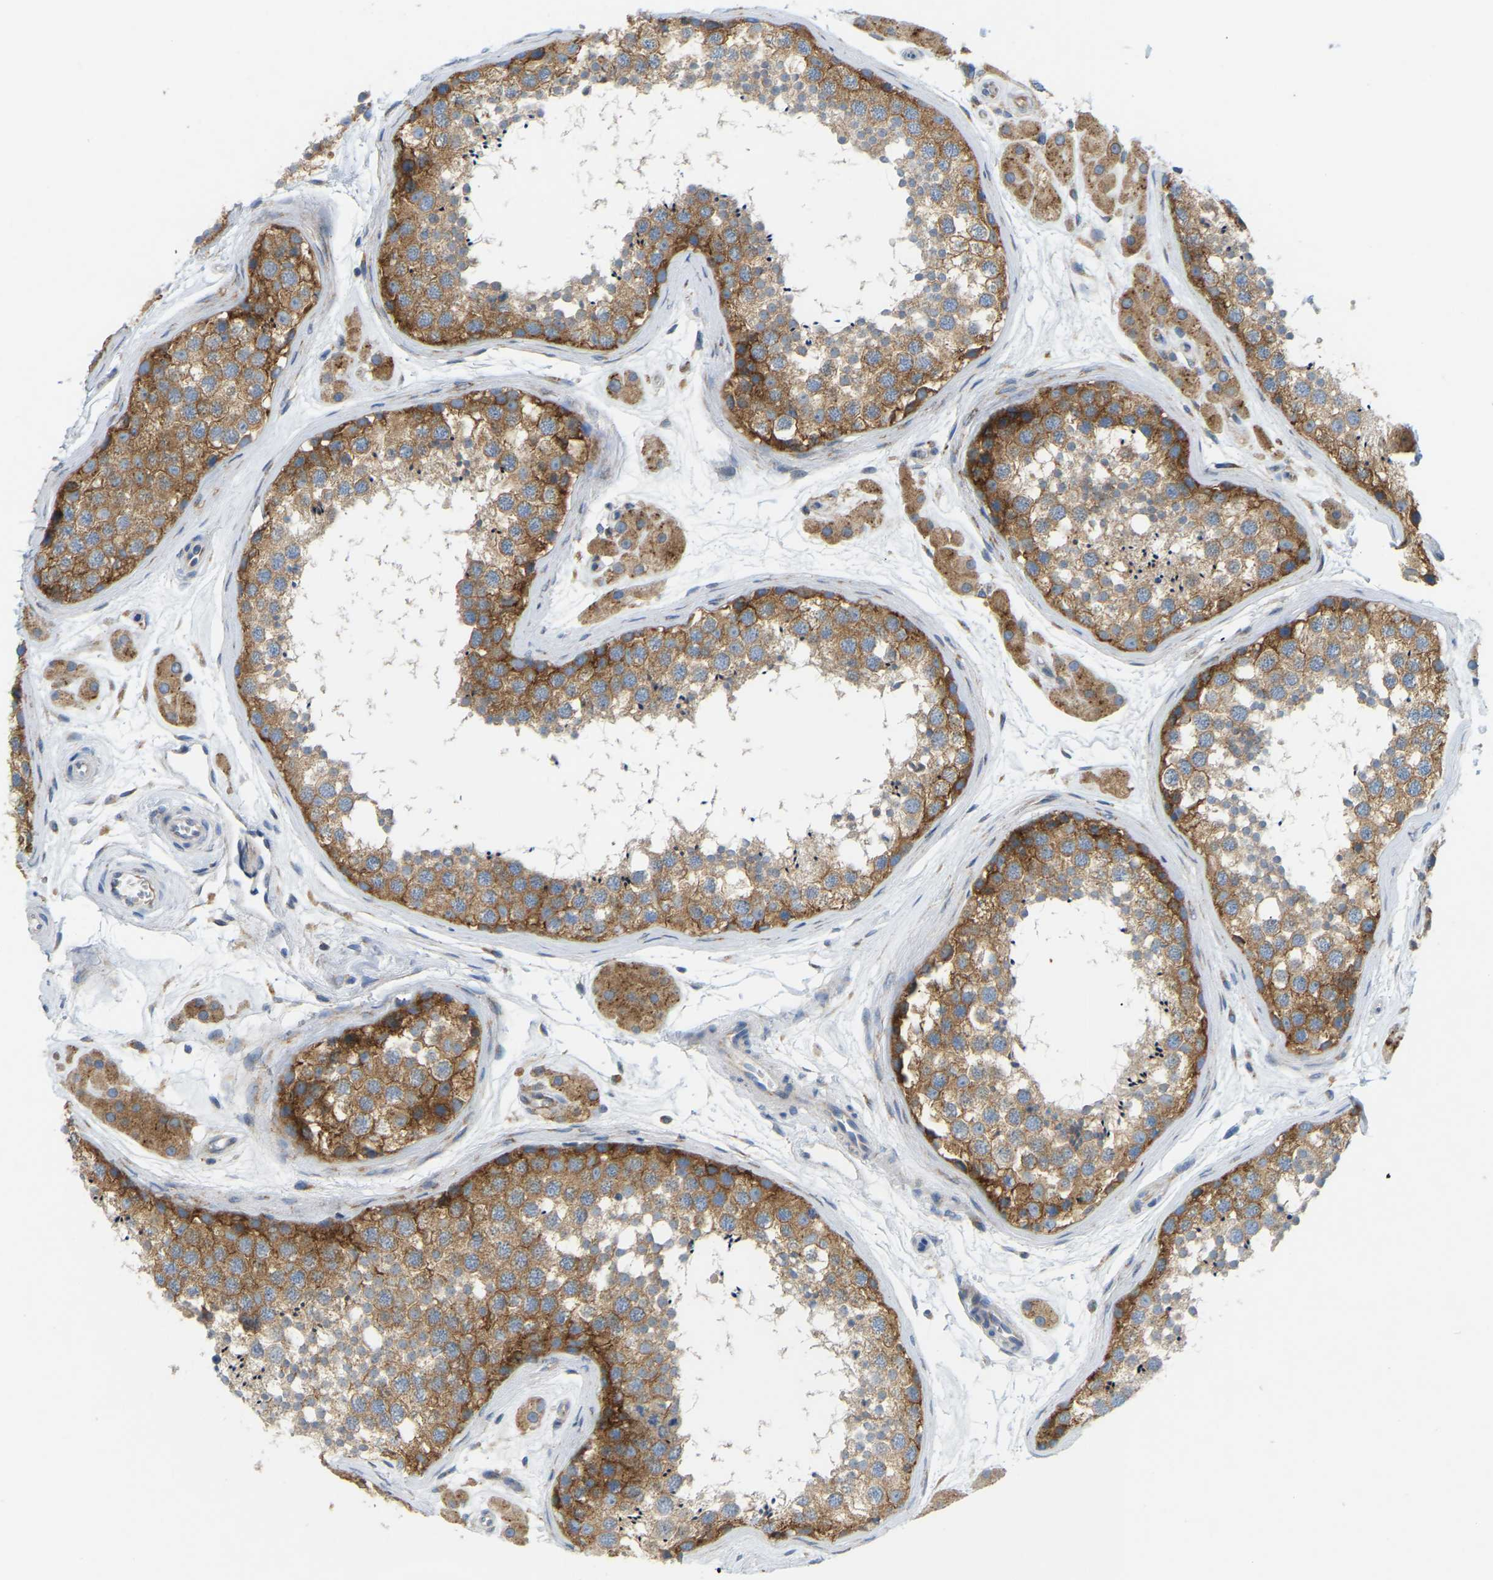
{"staining": {"intensity": "moderate", "quantity": ">75%", "location": "cytoplasmic/membranous"}, "tissue": "testis", "cell_type": "Cells in seminiferous ducts", "image_type": "normal", "snomed": [{"axis": "morphology", "description": "Normal tissue, NOS"}, {"axis": "topography", "description": "Testis"}], "caption": "Immunohistochemistry image of unremarkable testis: human testis stained using IHC demonstrates medium levels of moderate protein expression localized specifically in the cytoplasmic/membranous of cells in seminiferous ducts, appearing as a cytoplasmic/membranous brown color.", "gene": "SND1", "patient": {"sex": "male", "age": 56}}